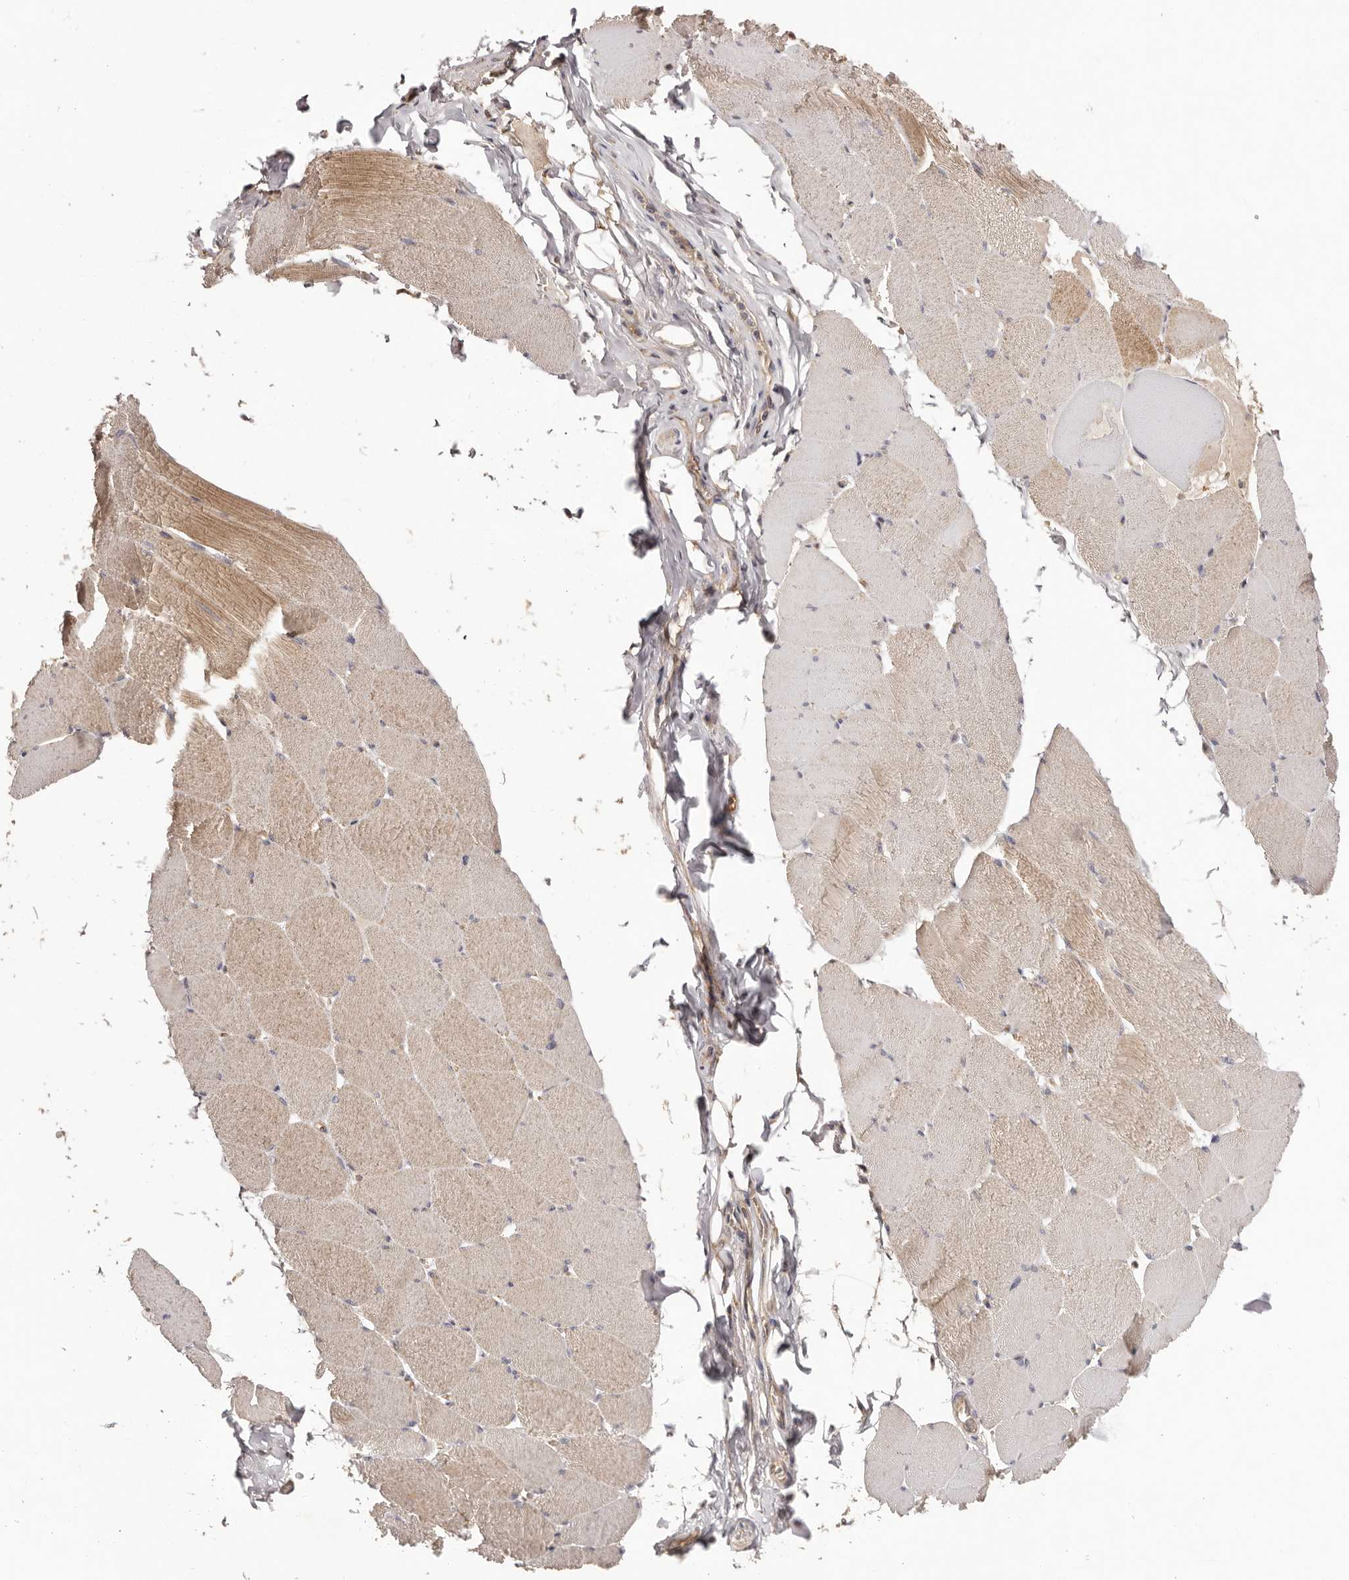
{"staining": {"intensity": "weak", "quantity": "25%-75%", "location": "cytoplasmic/membranous"}, "tissue": "skeletal muscle", "cell_type": "Myocytes", "image_type": "normal", "snomed": [{"axis": "morphology", "description": "Normal tissue, NOS"}, {"axis": "topography", "description": "Skeletal muscle"}], "caption": "This is a histology image of immunohistochemistry (IHC) staining of unremarkable skeletal muscle, which shows weak expression in the cytoplasmic/membranous of myocytes.", "gene": "UBR2", "patient": {"sex": "male", "age": 62}}